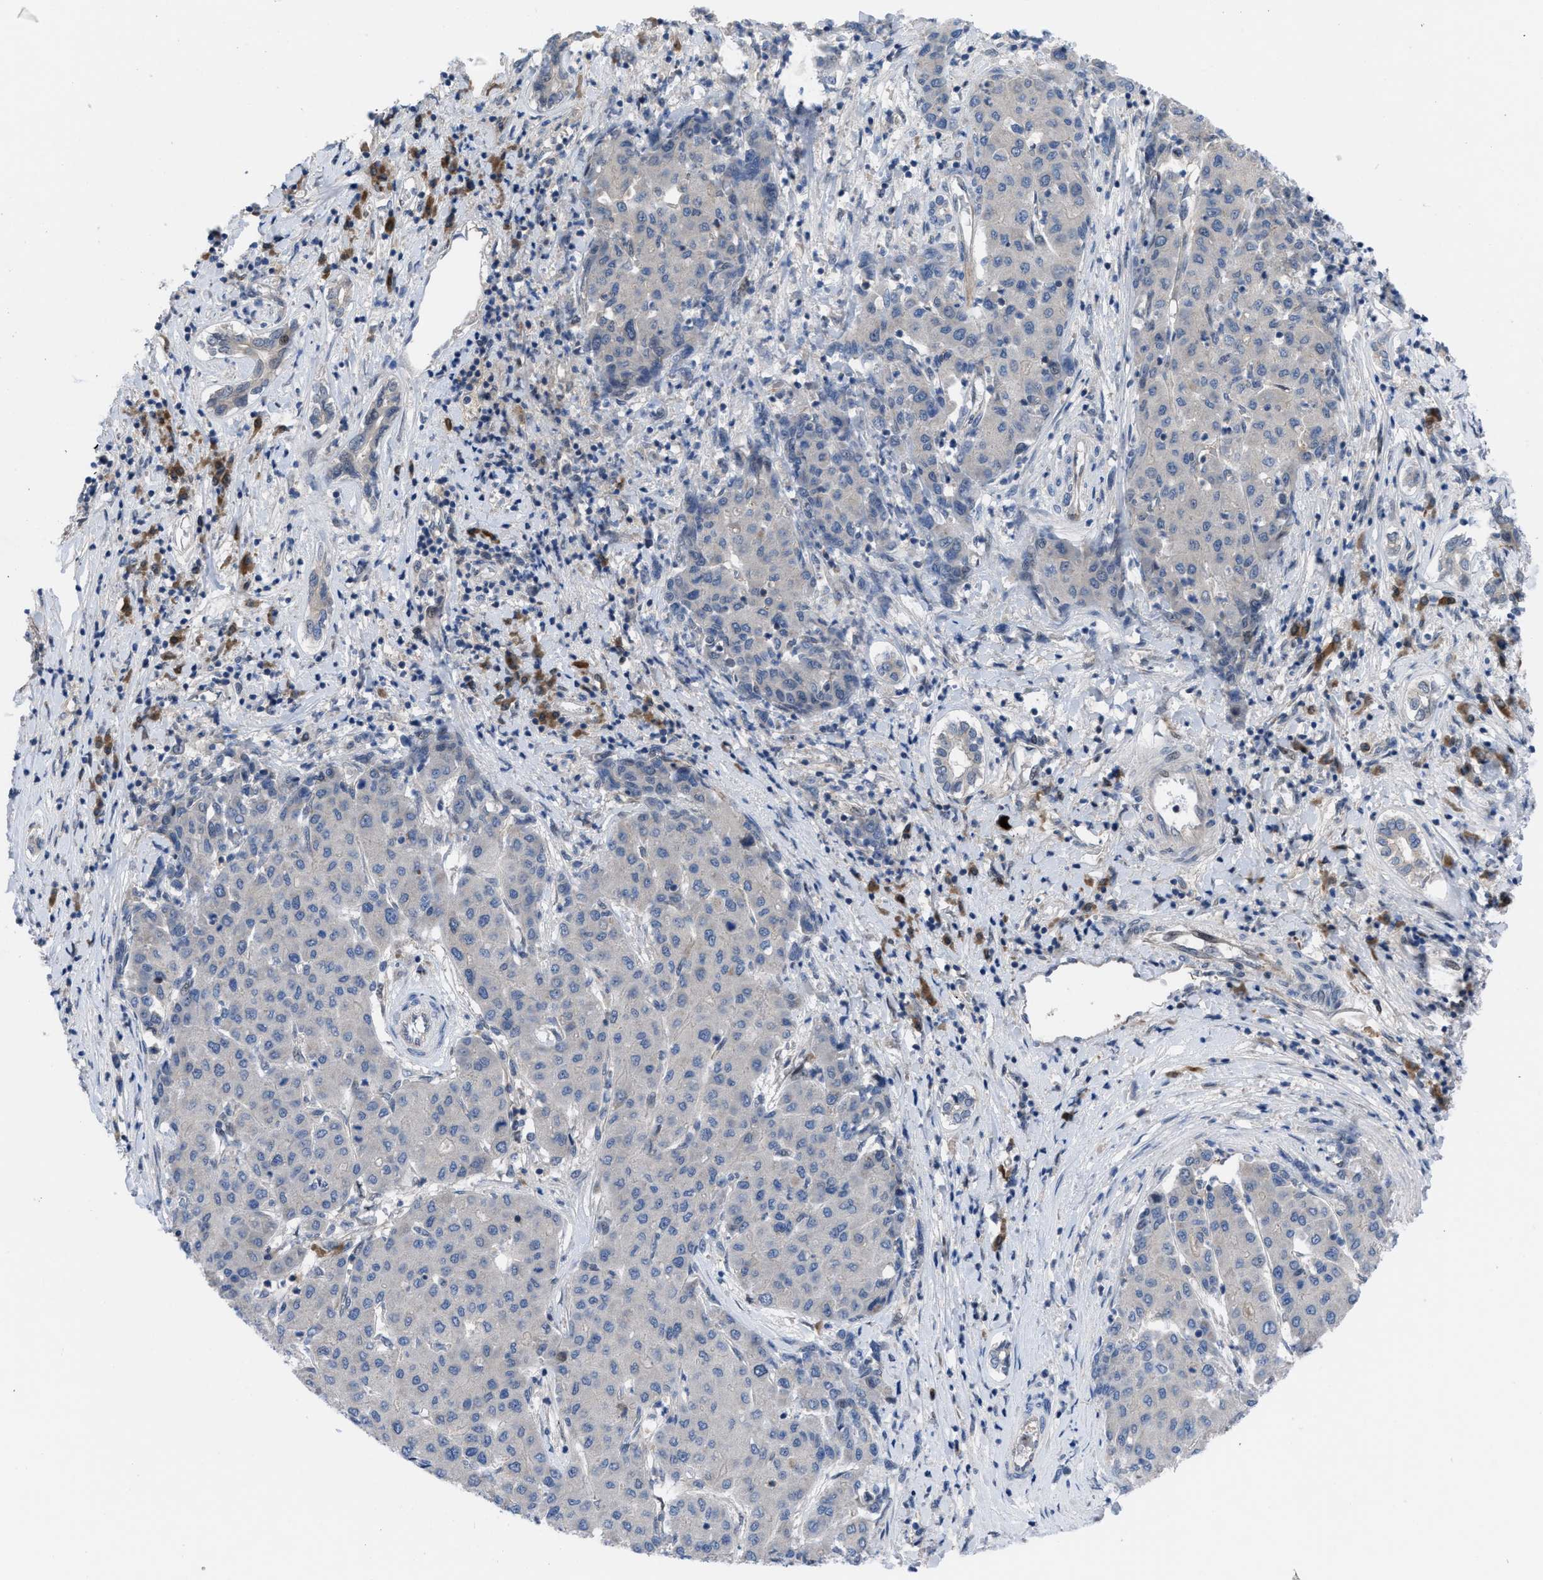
{"staining": {"intensity": "negative", "quantity": "none", "location": "none"}, "tissue": "liver cancer", "cell_type": "Tumor cells", "image_type": "cancer", "snomed": [{"axis": "morphology", "description": "Carcinoma, Hepatocellular, NOS"}, {"axis": "topography", "description": "Liver"}], "caption": "Protein analysis of liver cancer reveals no significant positivity in tumor cells.", "gene": "IL17RE", "patient": {"sex": "male", "age": 65}}